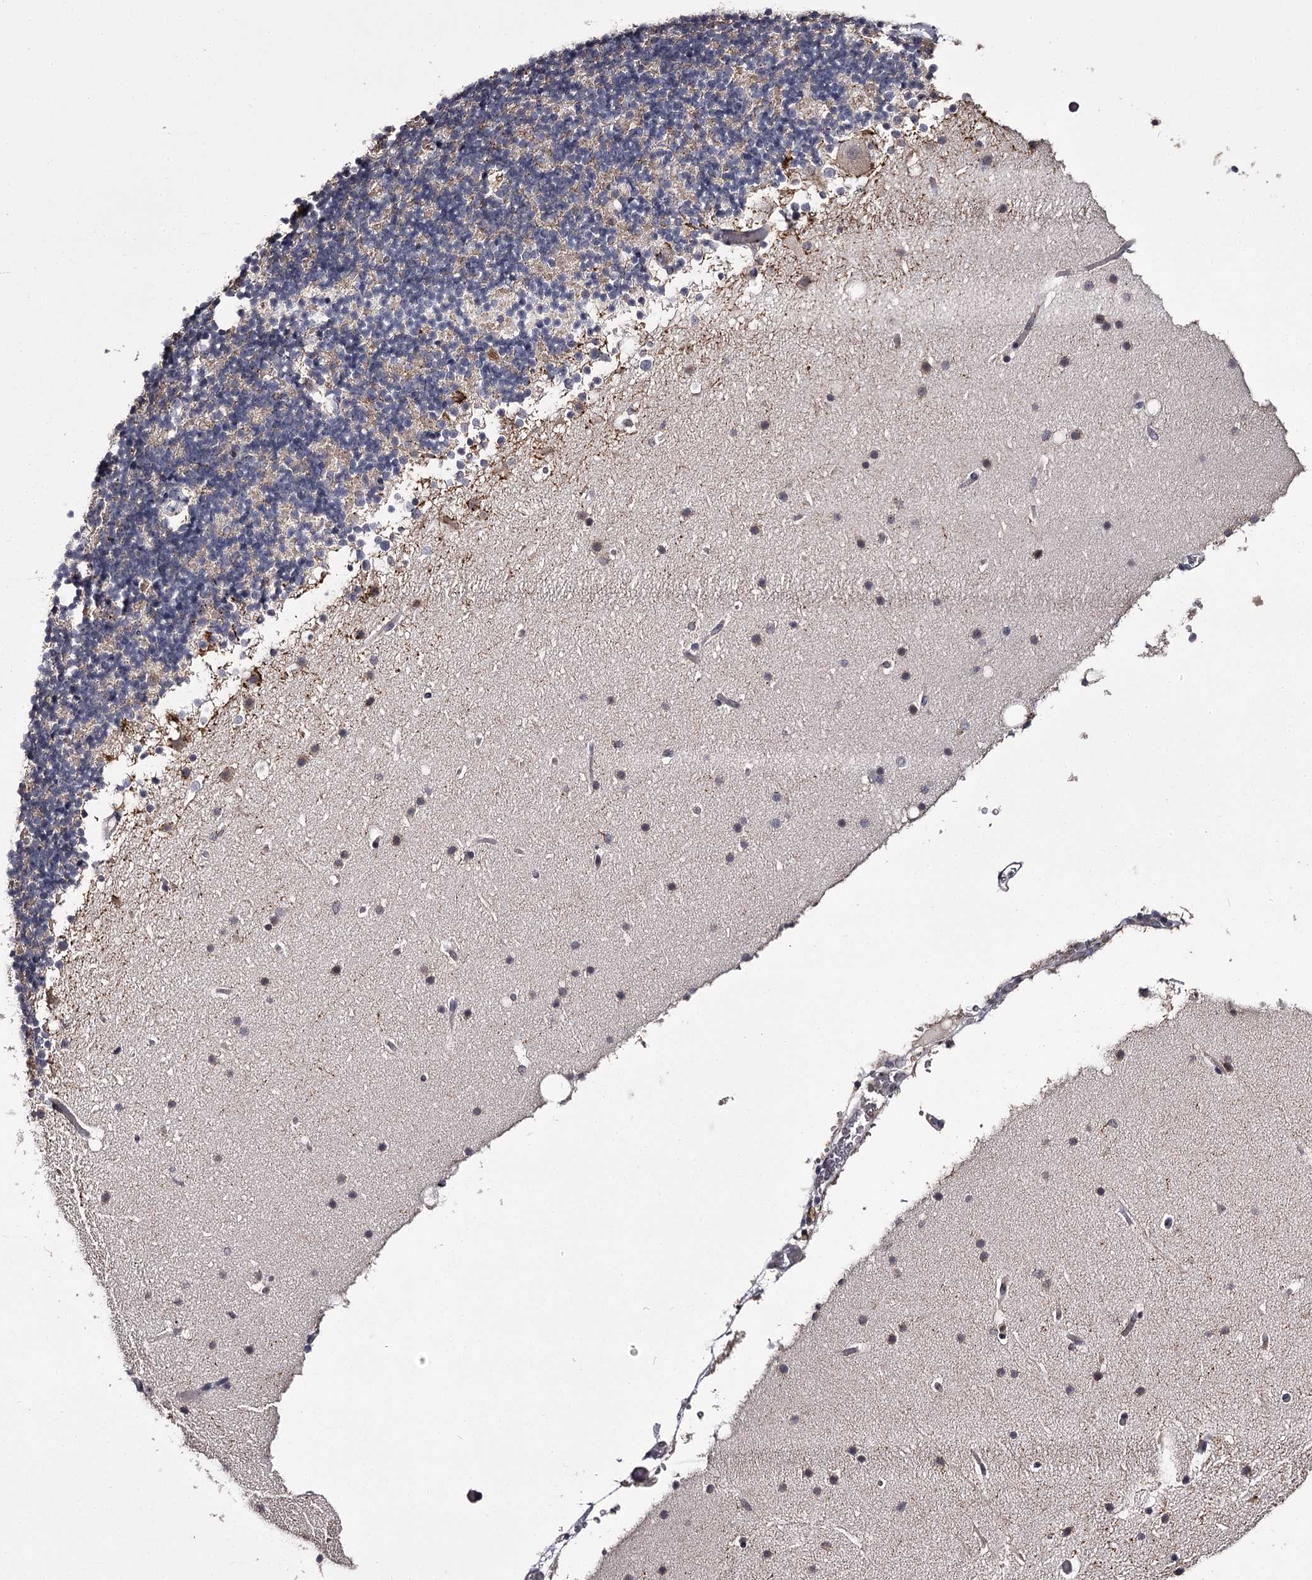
{"staining": {"intensity": "moderate", "quantity": "<25%", "location": "cytoplasmic/membranous"}, "tissue": "cerebellum", "cell_type": "Cells in granular layer", "image_type": "normal", "snomed": [{"axis": "morphology", "description": "Normal tissue, NOS"}, {"axis": "topography", "description": "Cerebellum"}], "caption": "A histopathology image showing moderate cytoplasmic/membranous positivity in approximately <25% of cells in granular layer in normal cerebellum, as visualized by brown immunohistochemical staining.", "gene": "SLC32A1", "patient": {"sex": "male", "age": 57}}